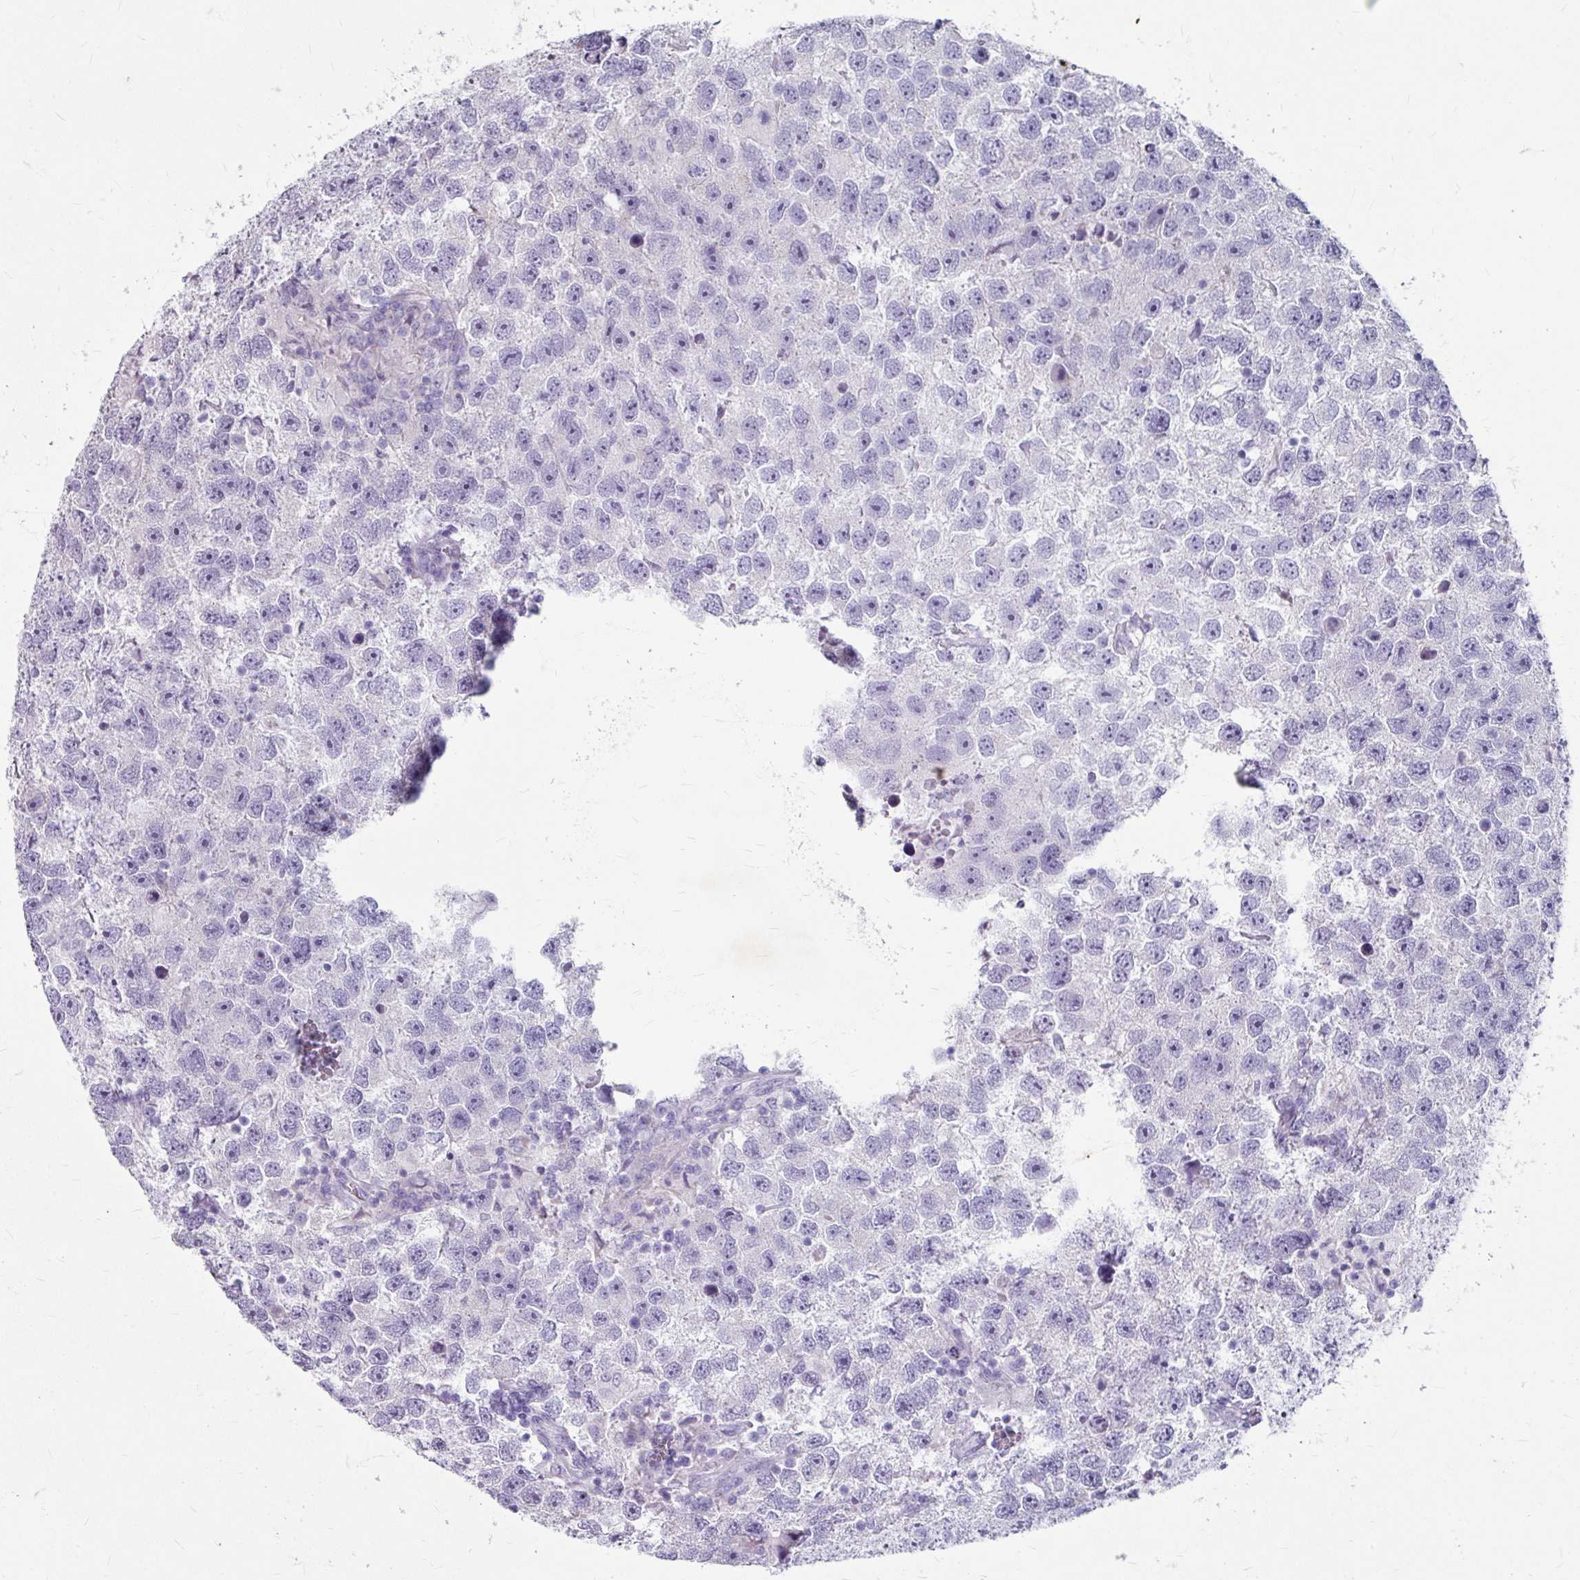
{"staining": {"intensity": "negative", "quantity": "none", "location": "none"}, "tissue": "testis cancer", "cell_type": "Tumor cells", "image_type": "cancer", "snomed": [{"axis": "morphology", "description": "Seminoma, NOS"}, {"axis": "topography", "description": "Testis"}], "caption": "Tumor cells show no significant protein positivity in testis cancer.", "gene": "ANKRD1", "patient": {"sex": "male", "age": 26}}